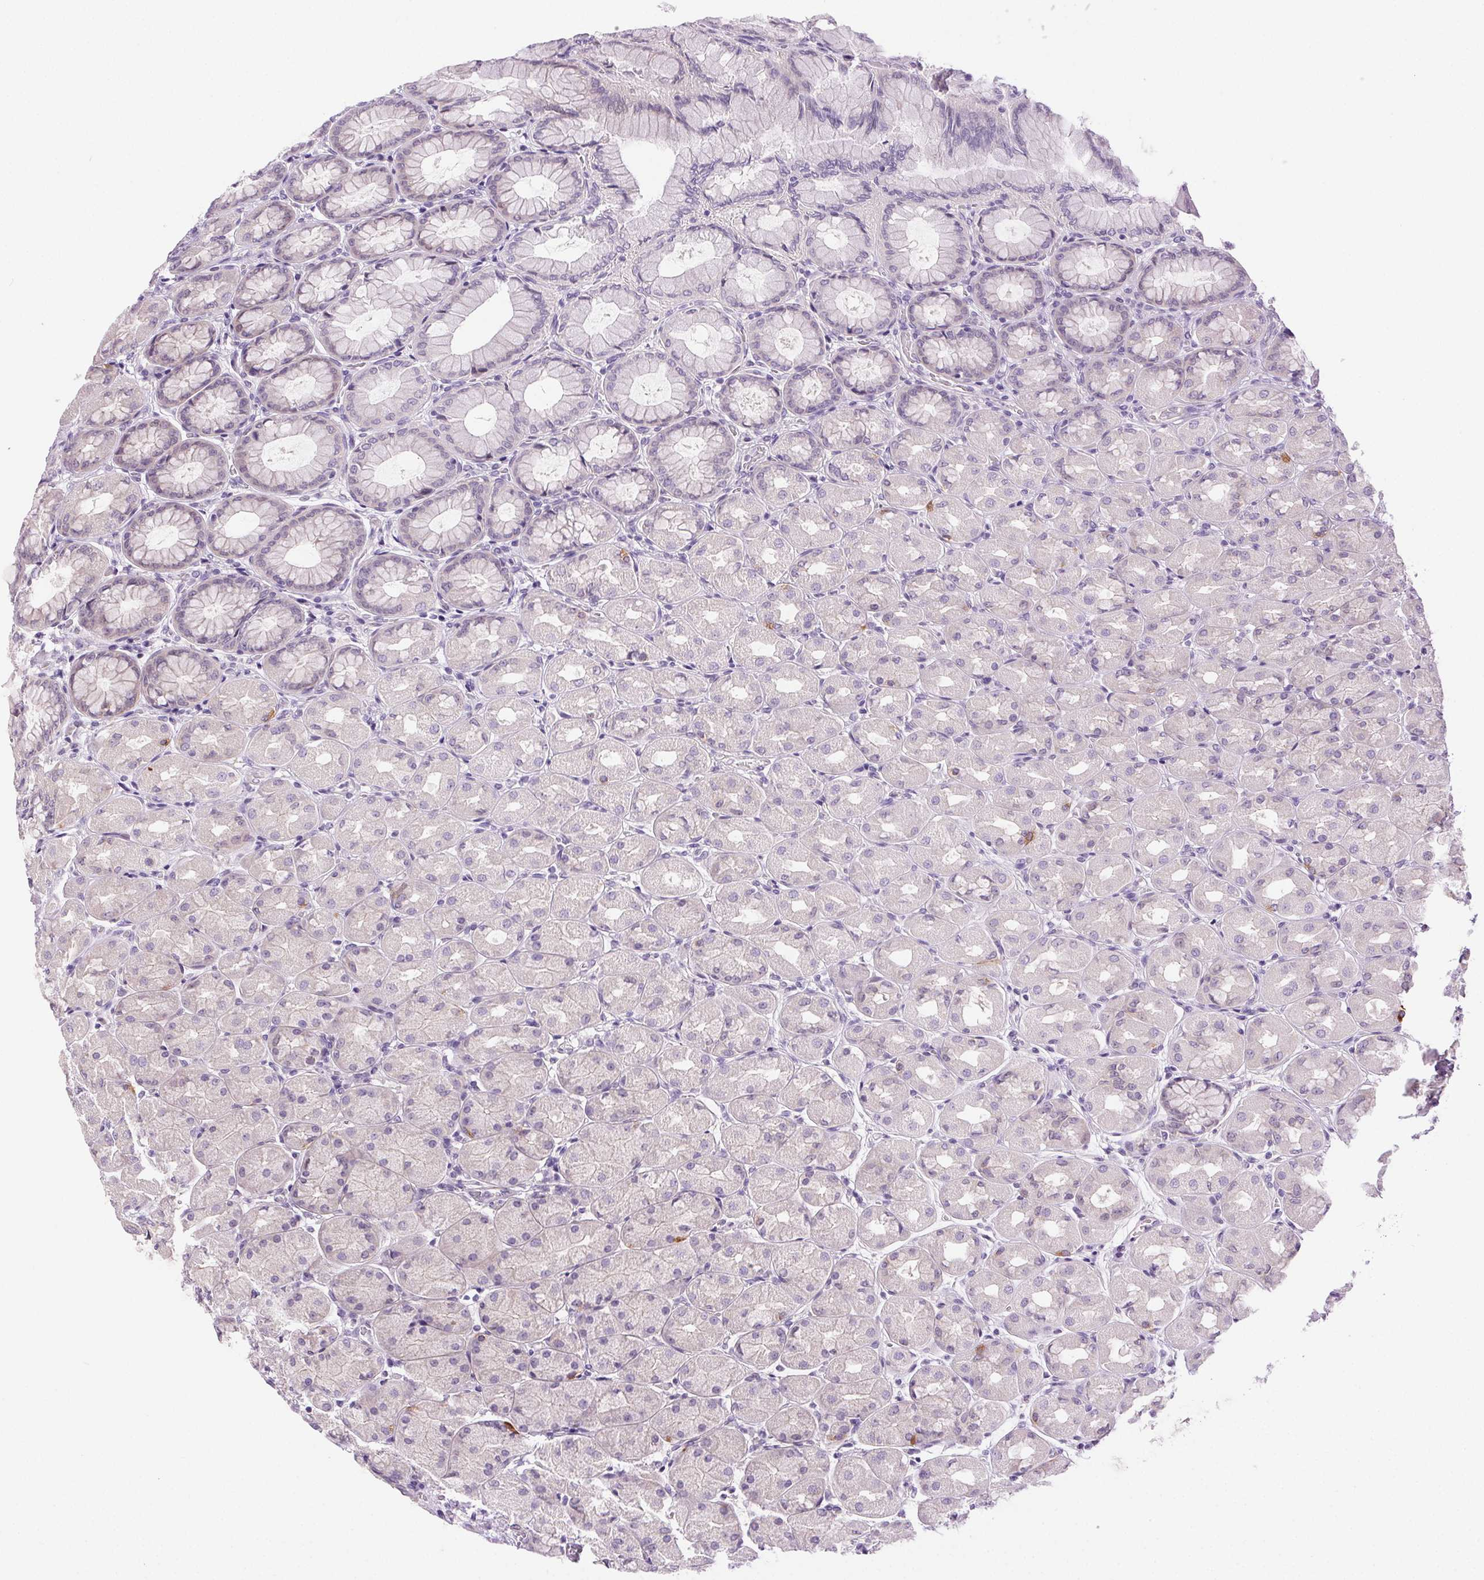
{"staining": {"intensity": "negative", "quantity": "none", "location": "none"}, "tissue": "stomach", "cell_type": "Glandular cells", "image_type": "normal", "snomed": [{"axis": "morphology", "description": "Normal tissue, NOS"}, {"axis": "topography", "description": "Stomach, upper"}], "caption": "Immunohistochemical staining of benign human stomach shows no significant positivity in glandular cells.", "gene": "SYT11", "patient": {"sex": "female", "age": 56}}